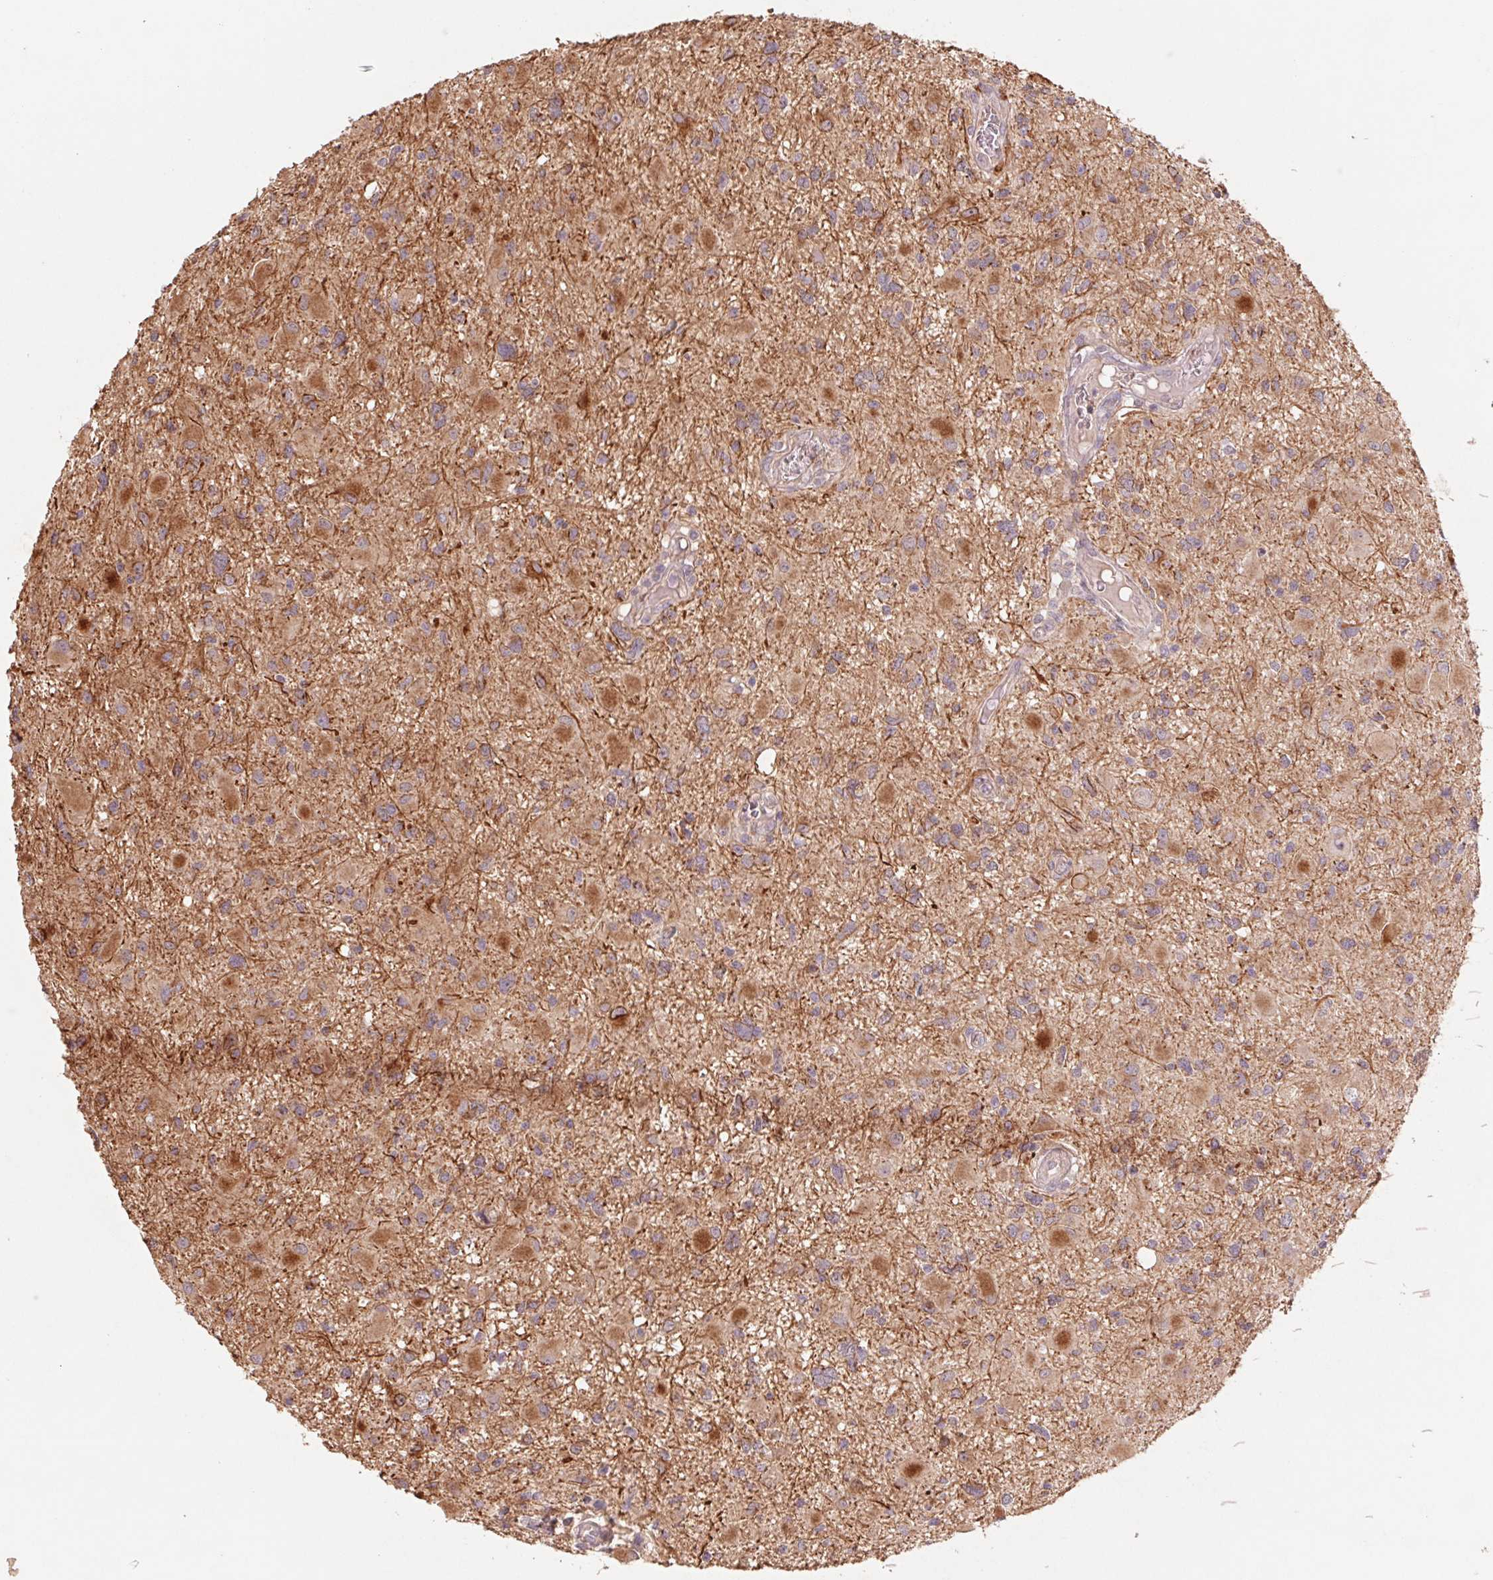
{"staining": {"intensity": "moderate", "quantity": ">75%", "location": "cytoplasmic/membranous"}, "tissue": "glioma", "cell_type": "Tumor cells", "image_type": "cancer", "snomed": [{"axis": "morphology", "description": "Glioma, malignant, High grade"}, {"axis": "topography", "description": "Brain"}], "caption": "Immunohistochemistry (IHC) image of malignant high-grade glioma stained for a protein (brown), which shows medium levels of moderate cytoplasmic/membranous expression in about >75% of tumor cells.", "gene": "GRM2", "patient": {"sex": "male", "age": 54}}